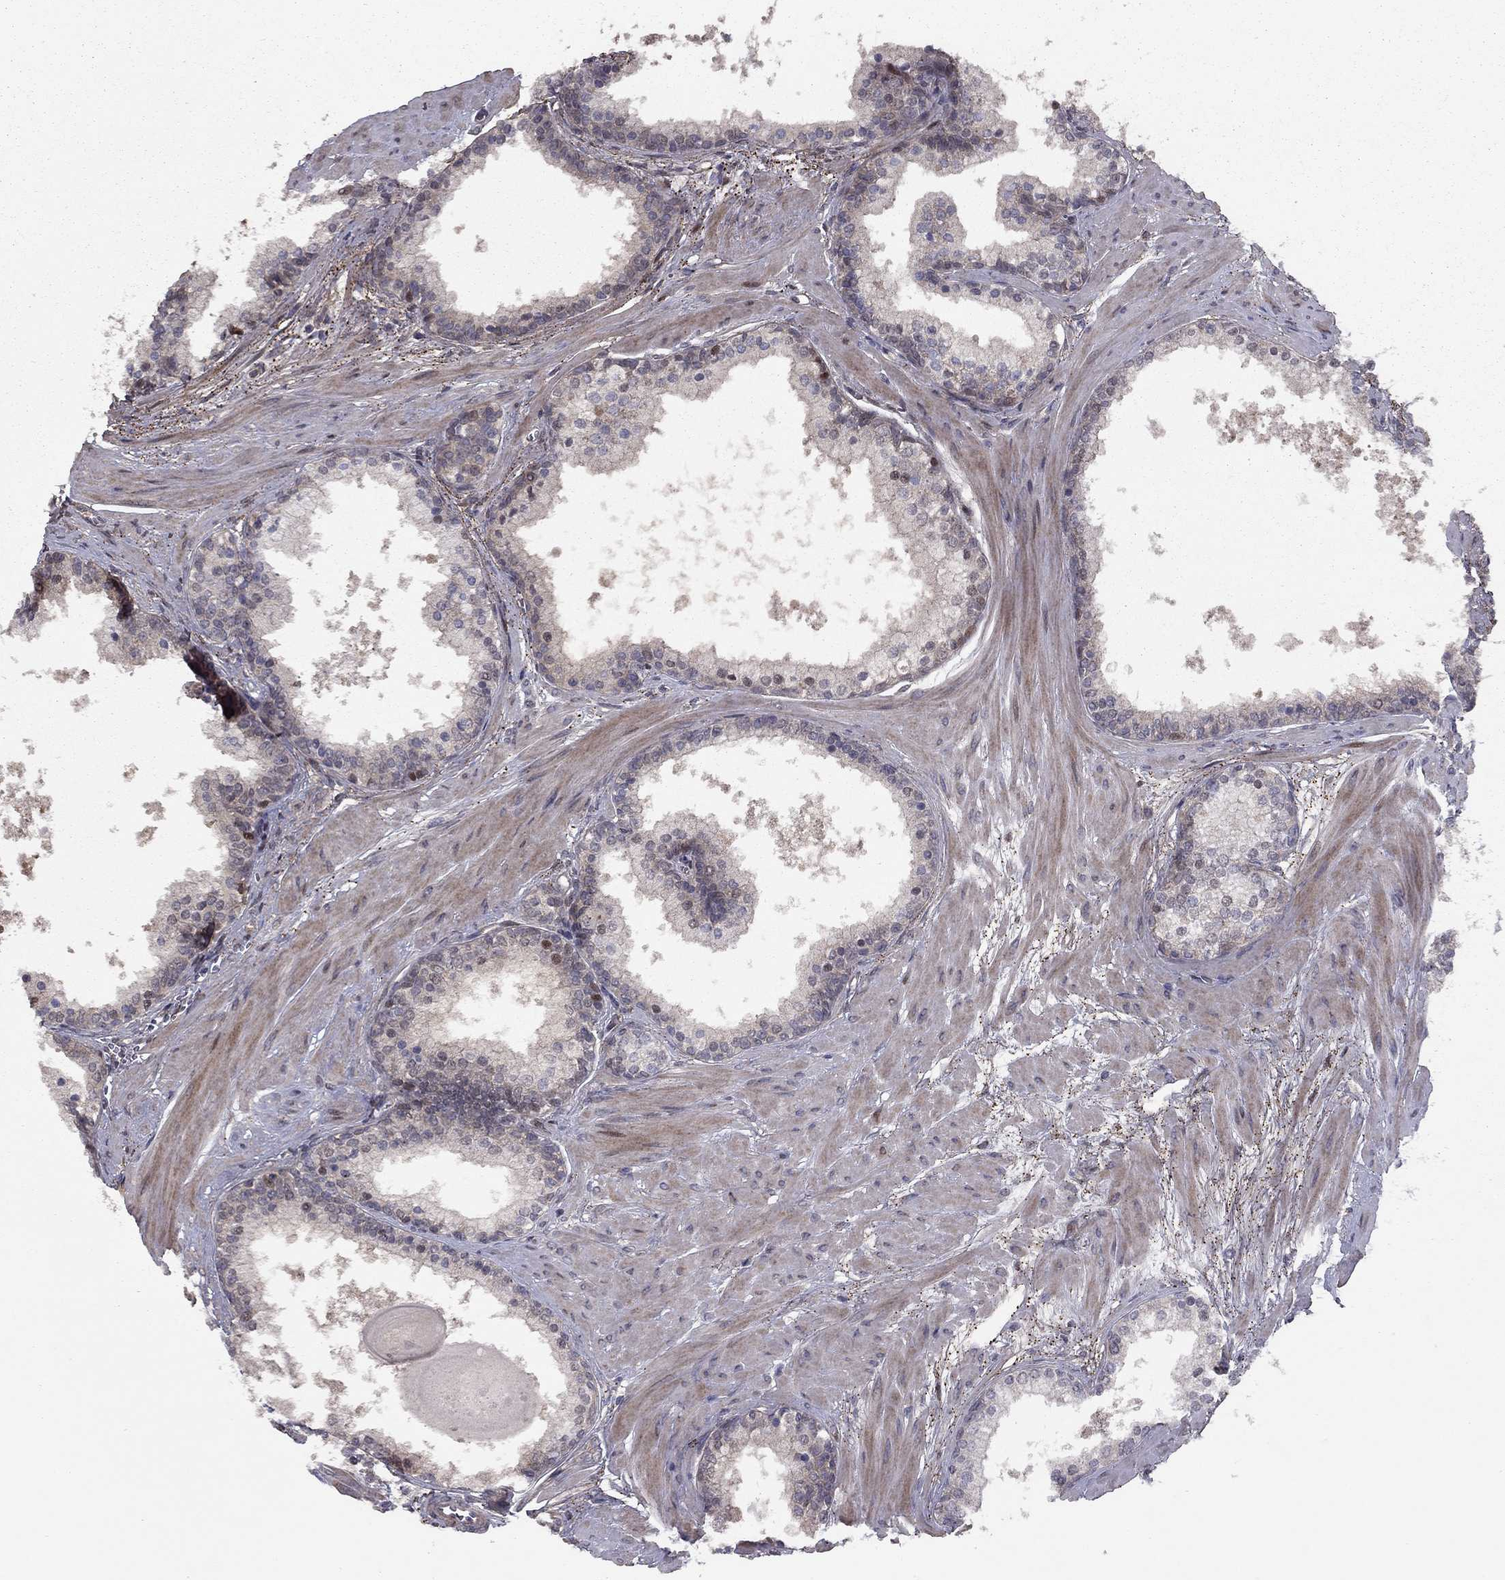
{"staining": {"intensity": "negative", "quantity": "none", "location": "none"}, "tissue": "prostate", "cell_type": "Glandular cells", "image_type": "normal", "snomed": [{"axis": "morphology", "description": "Normal tissue, NOS"}, {"axis": "topography", "description": "Prostate"}], "caption": "DAB (3,3'-diaminobenzidine) immunohistochemical staining of unremarkable human prostate exhibits no significant positivity in glandular cells. Brightfield microscopy of immunohistochemistry (IHC) stained with DAB (3,3'-diaminobenzidine) (brown) and hematoxylin (blue), captured at high magnification.", "gene": "DUSP7", "patient": {"sex": "male", "age": 61}}